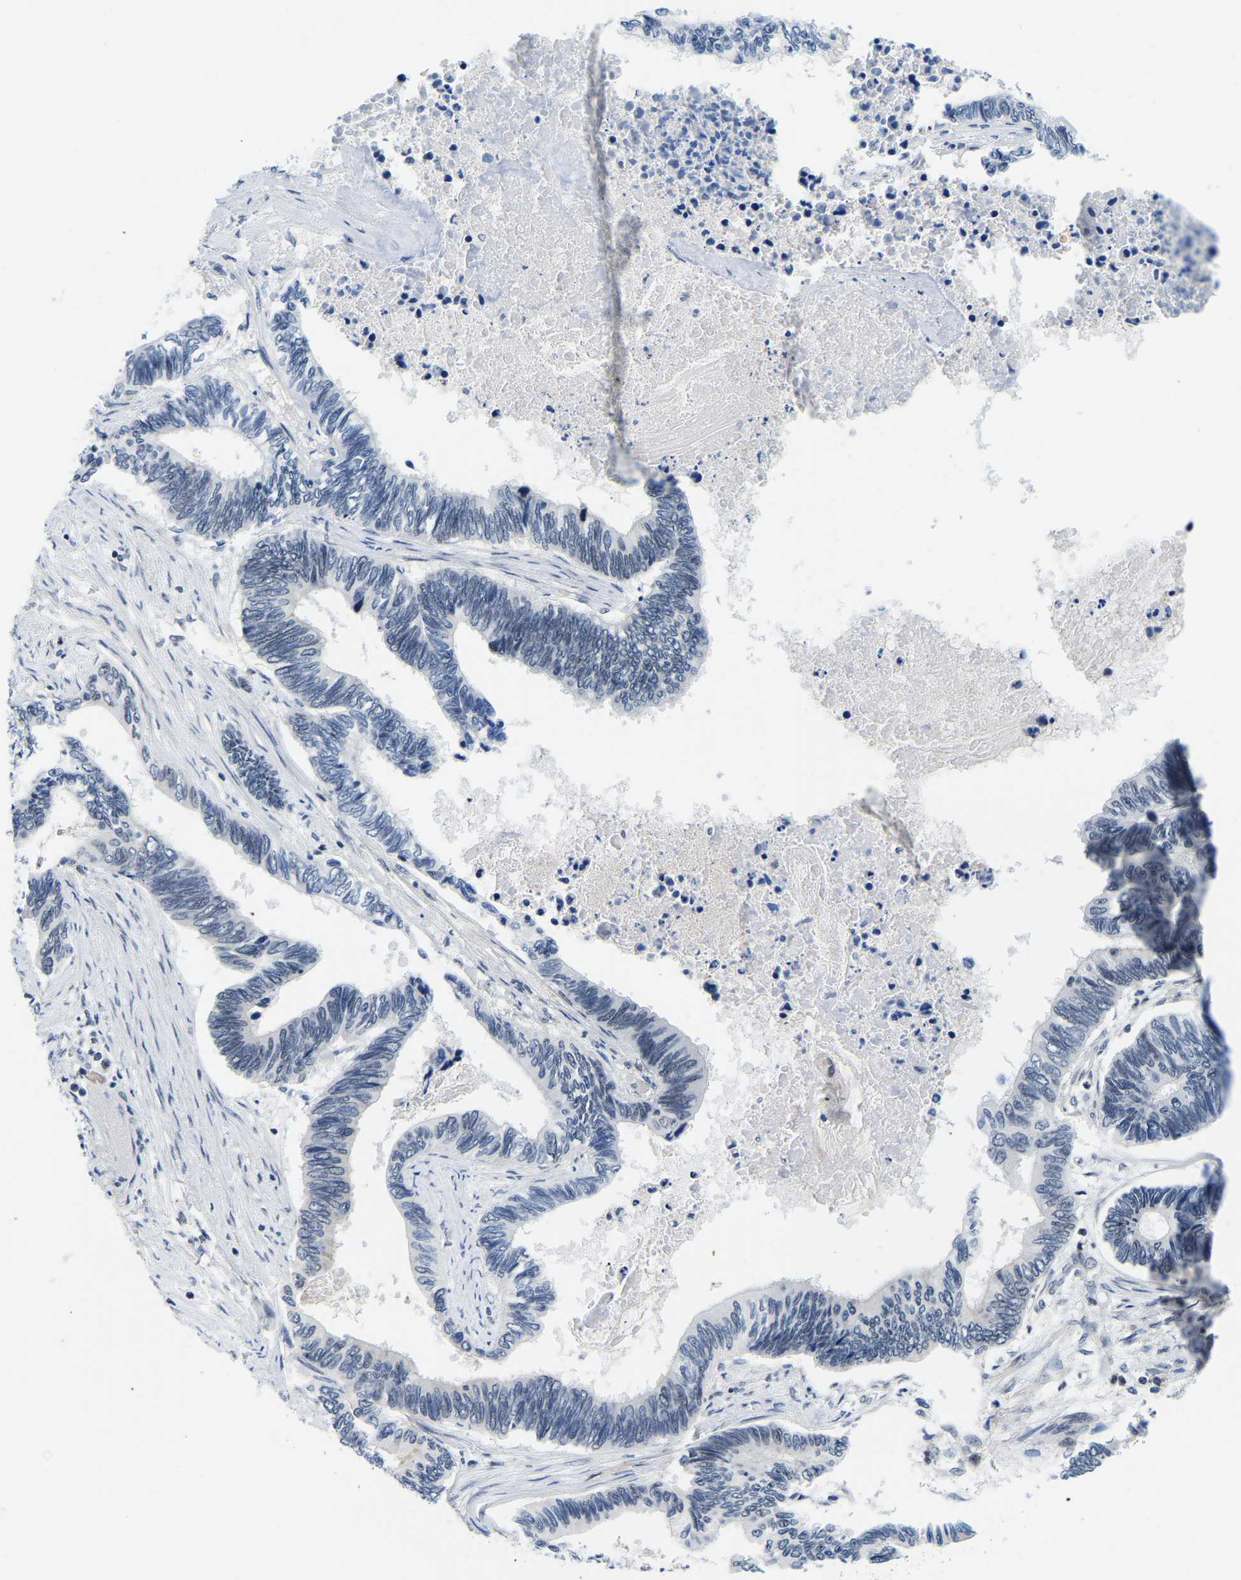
{"staining": {"intensity": "negative", "quantity": "none", "location": "none"}, "tissue": "pancreatic cancer", "cell_type": "Tumor cells", "image_type": "cancer", "snomed": [{"axis": "morphology", "description": "Adenocarcinoma, NOS"}, {"axis": "topography", "description": "Pancreas"}], "caption": "Tumor cells show no significant positivity in pancreatic adenocarcinoma.", "gene": "POLDIP3", "patient": {"sex": "female", "age": 70}}